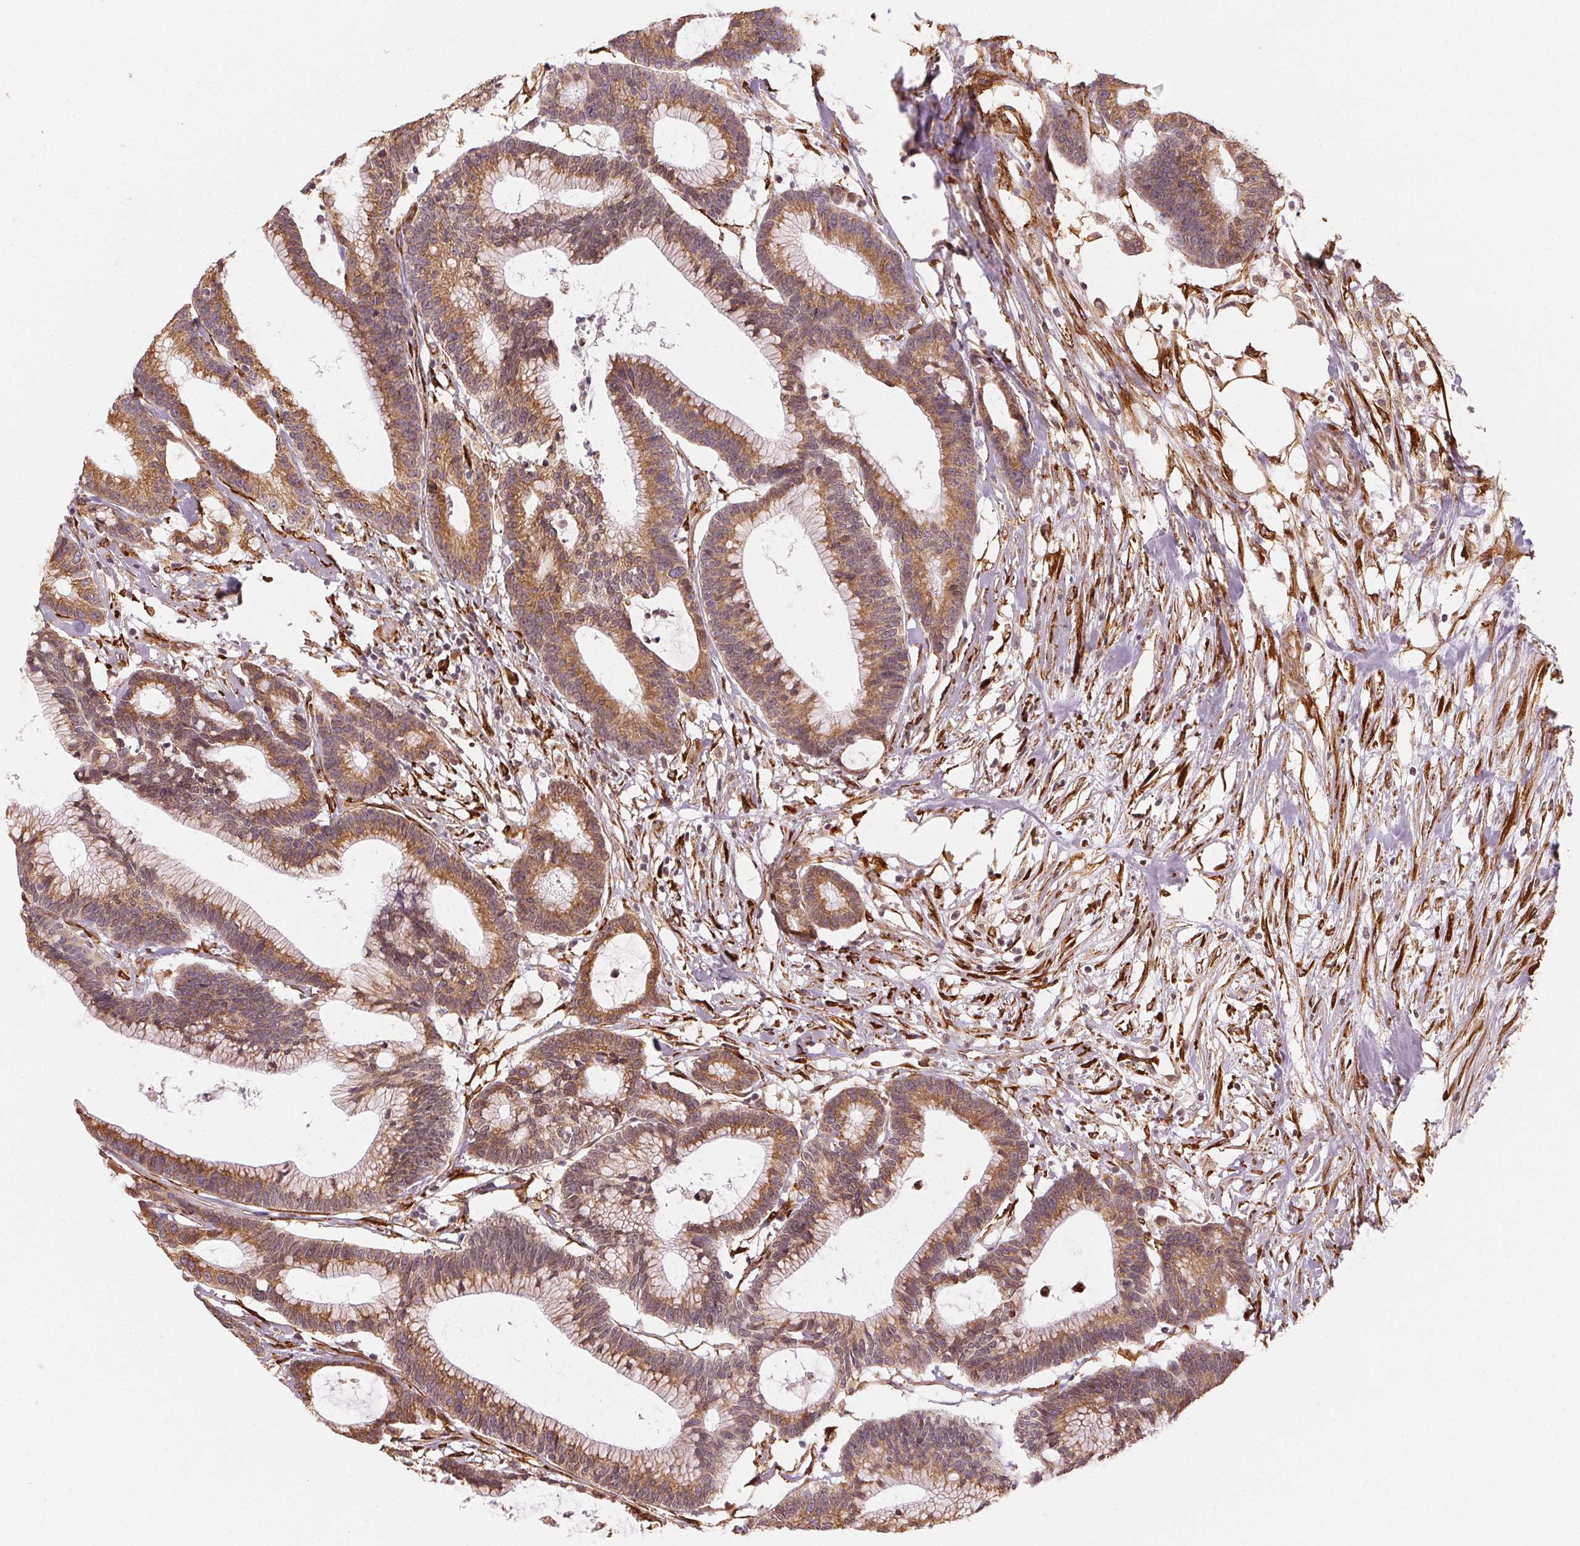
{"staining": {"intensity": "moderate", "quantity": ">75%", "location": "cytoplasmic/membranous"}, "tissue": "colorectal cancer", "cell_type": "Tumor cells", "image_type": "cancer", "snomed": [{"axis": "morphology", "description": "Adenocarcinoma, NOS"}, {"axis": "topography", "description": "Colon"}], "caption": "Protein staining of colorectal cancer tissue reveals moderate cytoplasmic/membranous staining in about >75% of tumor cells.", "gene": "RCN3", "patient": {"sex": "female", "age": 78}}